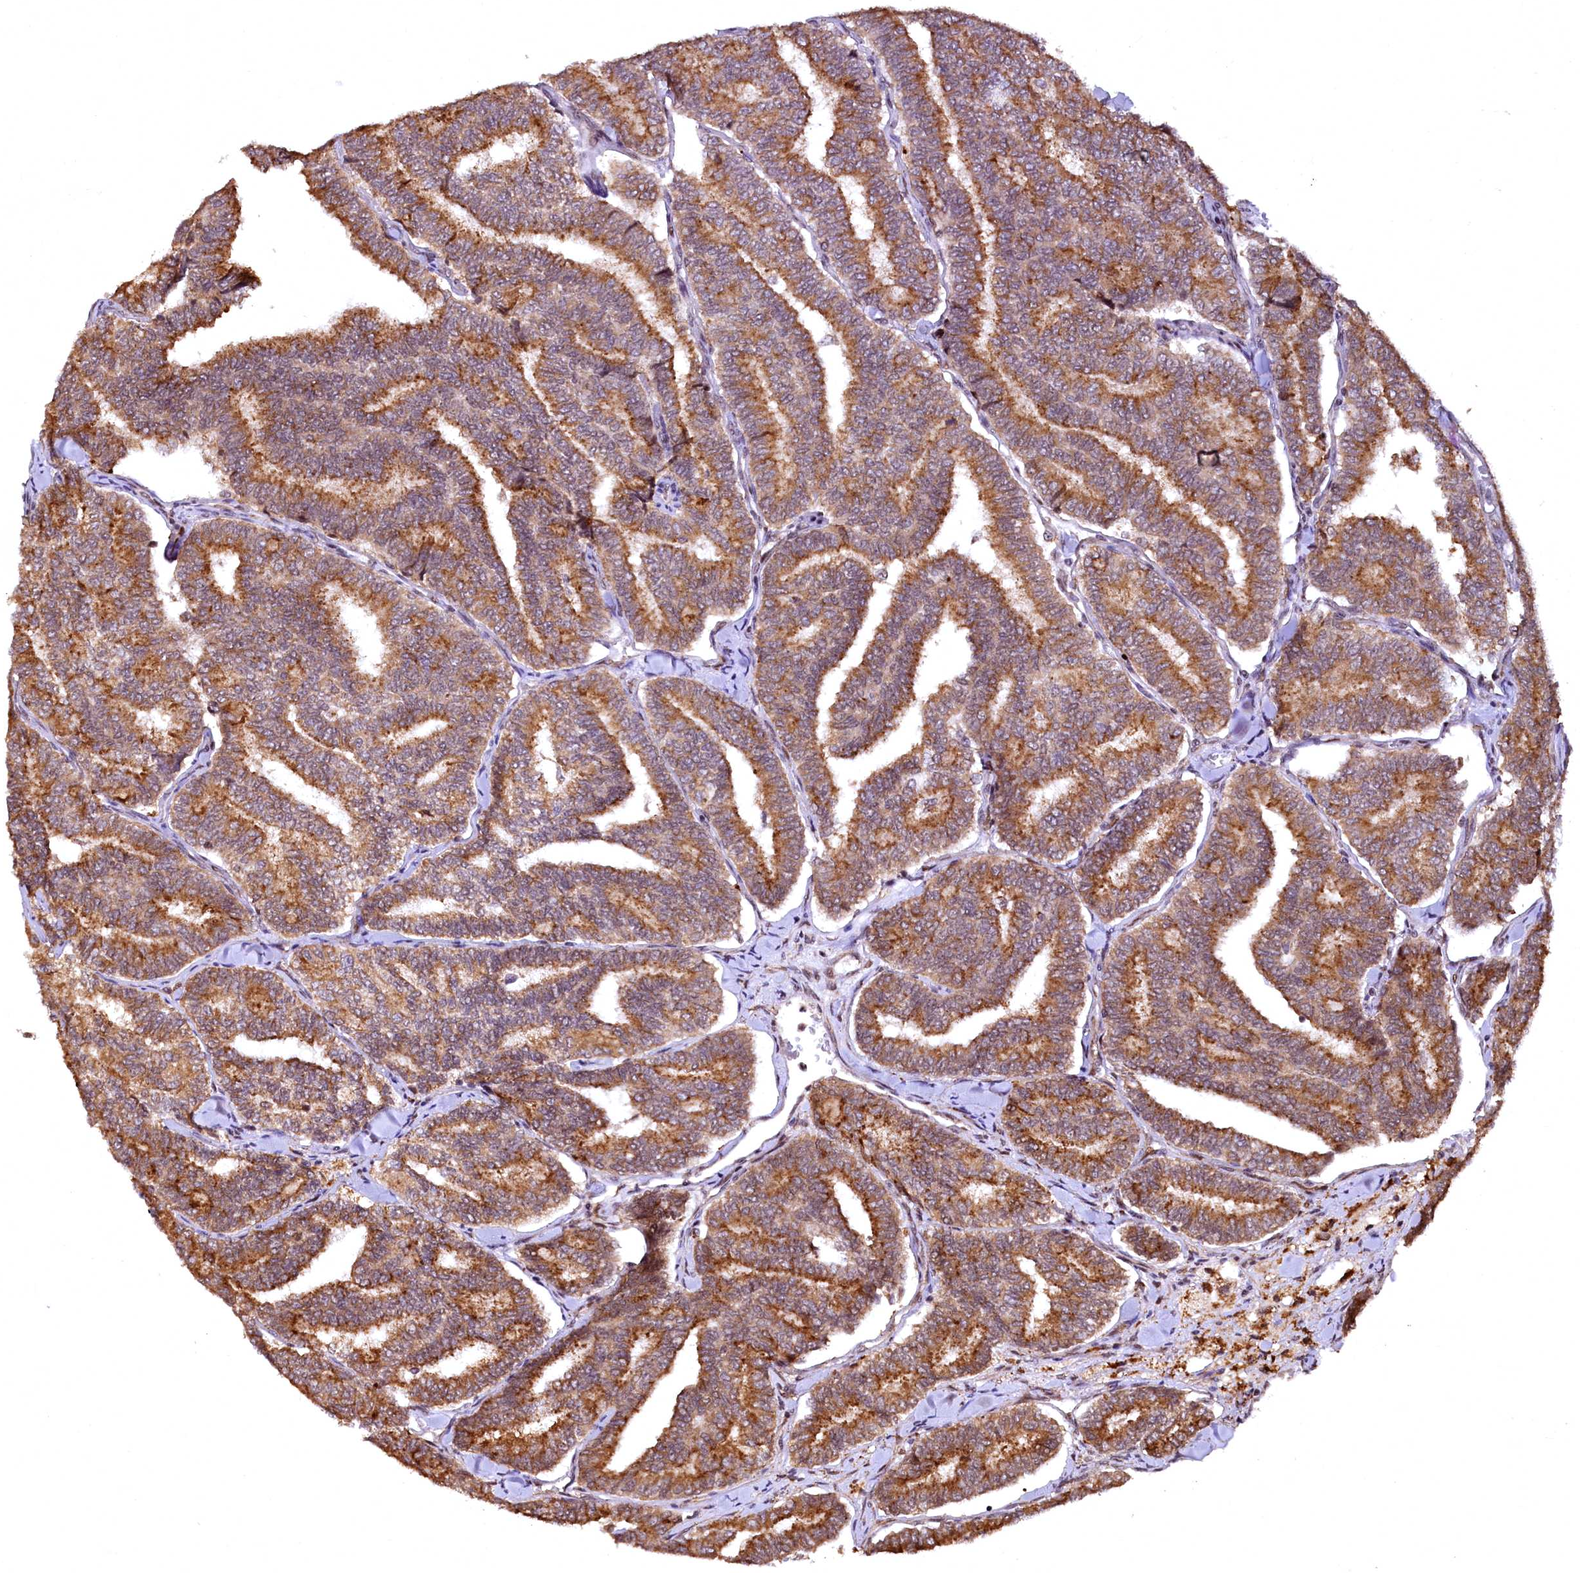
{"staining": {"intensity": "moderate", "quantity": ">75%", "location": "cytoplasmic/membranous"}, "tissue": "thyroid cancer", "cell_type": "Tumor cells", "image_type": "cancer", "snomed": [{"axis": "morphology", "description": "Papillary adenocarcinoma, NOS"}, {"axis": "topography", "description": "Thyroid gland"}], "caption": "Papillary adenocarcinoma (thyroid) was stained to show a protein in brown. There is medium levels of moderate cytoplasmic/membranous positivity in approximately >75% of tumor cells.", "gene": "PDS5B", "patient": {"sex": "female", "age": 35}}